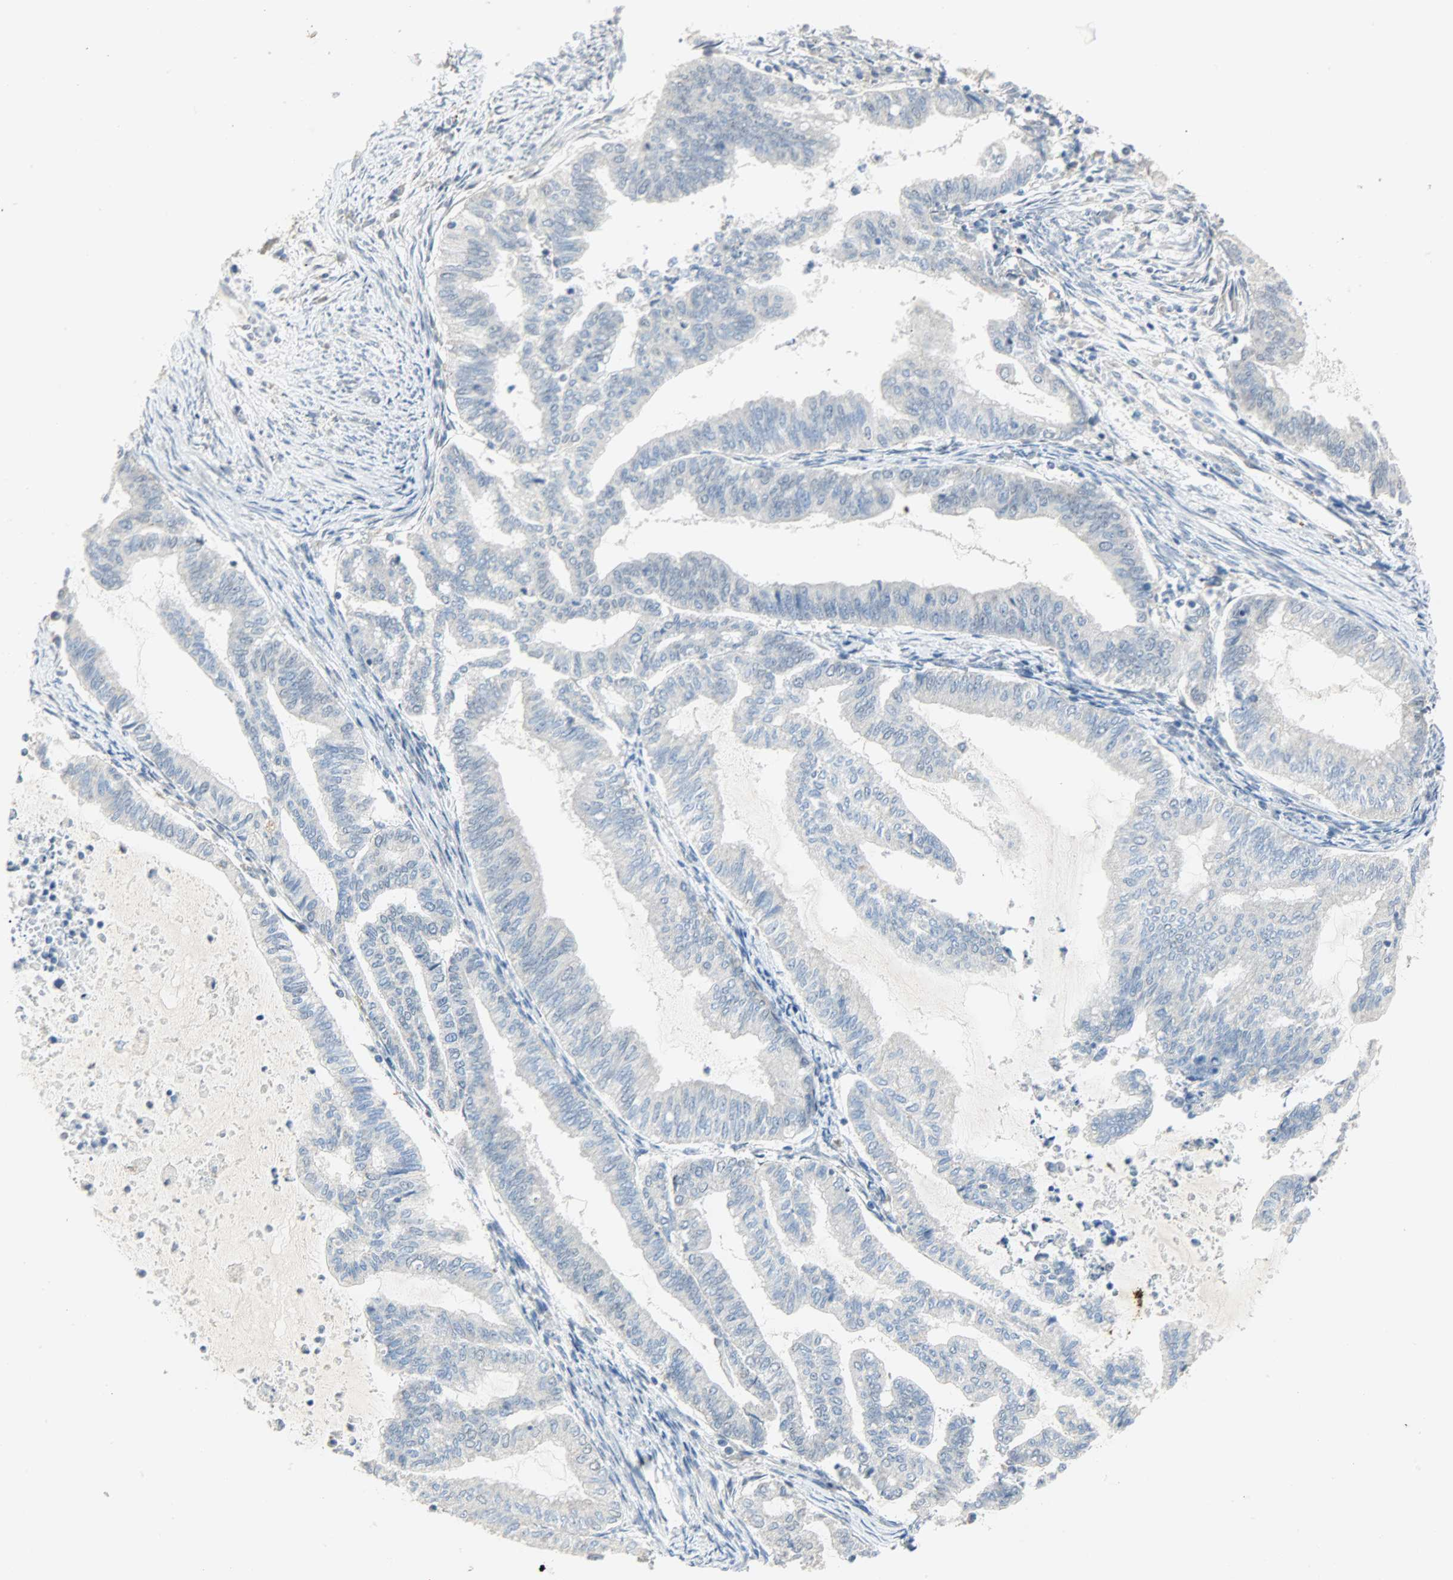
{"staining": {"intensity": "negative", "quantity": "none", "location": "none"}, "tissue": "endometrial cancer", "cell_type": "Tumor cells", "image_type": "cancer", "snomed": [{"axis": "morphology", "description": "Adenocarcinoma, NOS"}, {"axis": "topography", "description": "Endometrium"}], "caption": "Tumor cells show no significant positivity in adenocarcinoma (endometrial).", "gene": "GIT2", "patient": {"sex": "female", "age": 79}}